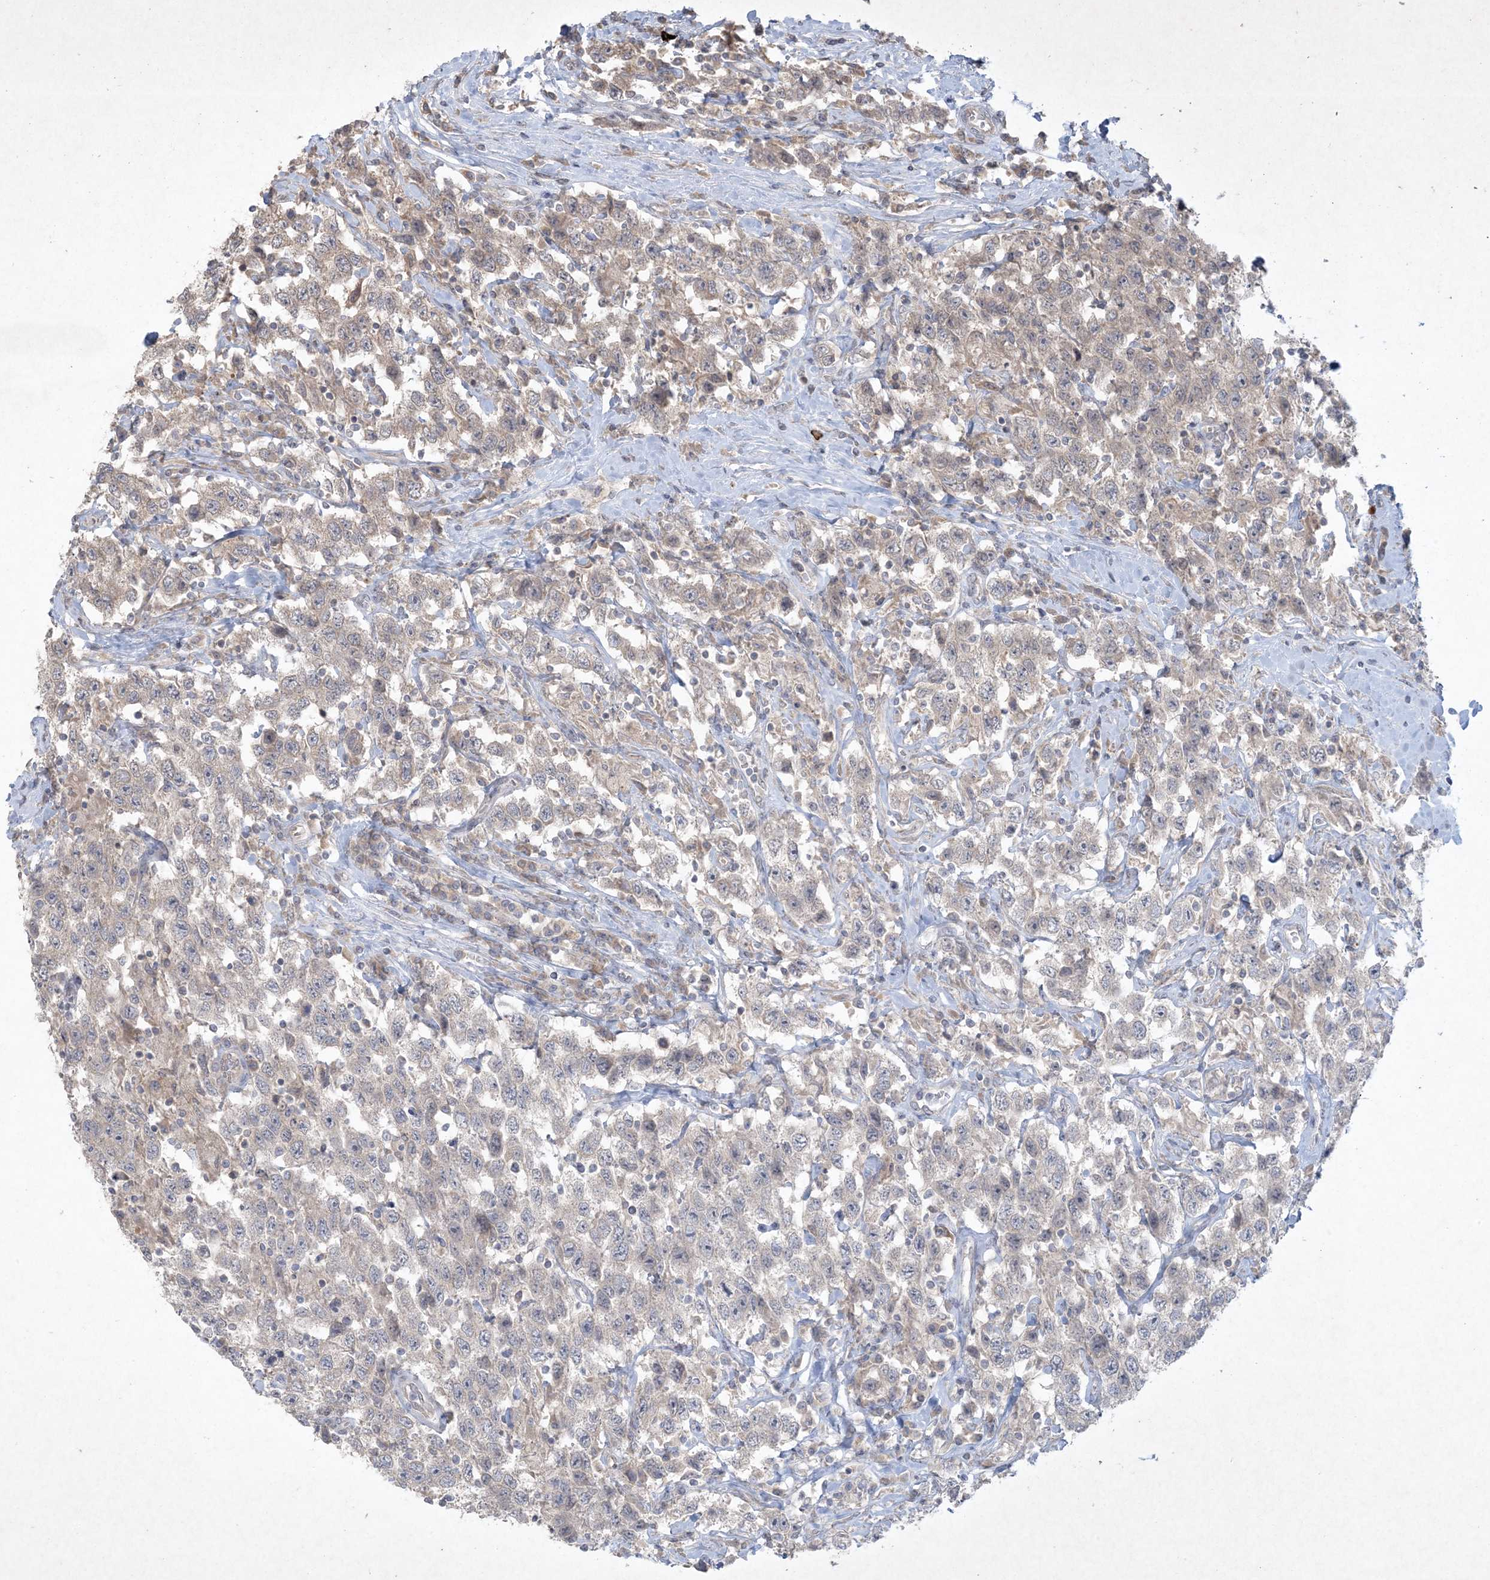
{"staining": {"intensity": "weak", "quantity": "<25%", "location": "cytoplasmic/membranous"}, "tissue": "testis cancer", "cell_type": "Tumor cells", "image_type": "cancer", "snomed": [{"axis": "morphology", "description": "Seminoma, NOS"}, {"axis": "topography", "description": "Testis"}], "caption": "Tumor cells show no significant protein staining in testis cancer.", "gene": "NRBP2", "patient": {"sex": "male", "age": 41}}